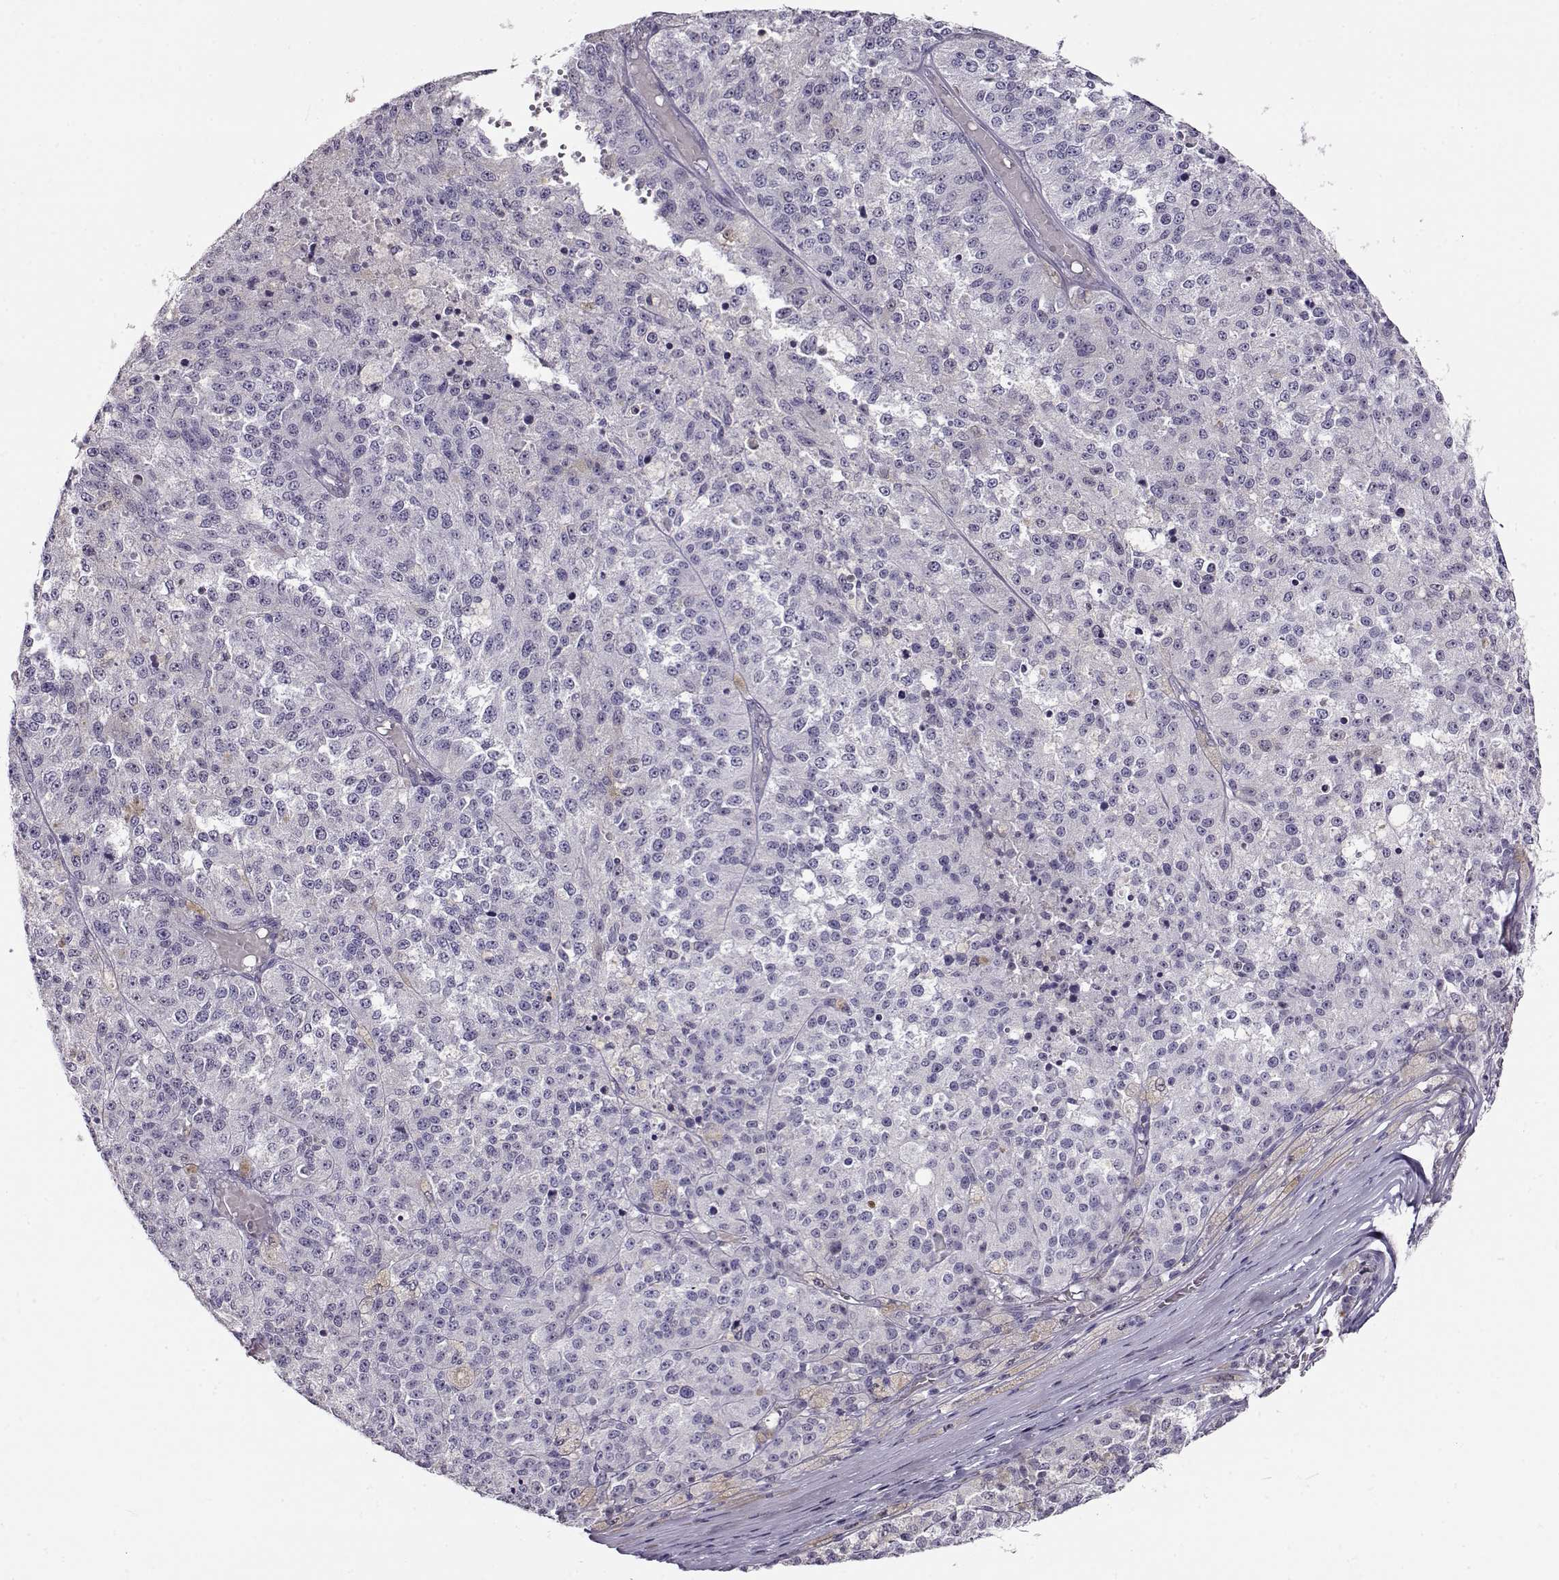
{"staining": {"intensity": "negative", "quantity": "none", "location": "none"}, "tissue": "melanoma", "cell_type": "Tumor cells", "image_type": "cancer", "snomed": [{"axis": "morphology", "description": "Malignant melanoma, Metastatic site"}, {"axis": "topography", "description": "Lymph node"}], "caption": "Melanoma stained for a protein using immunohistochemistry (IHC) displays no expression tumor cells.", "gene": "CCR8", "patient": {"sex": "female", "age": 64}}